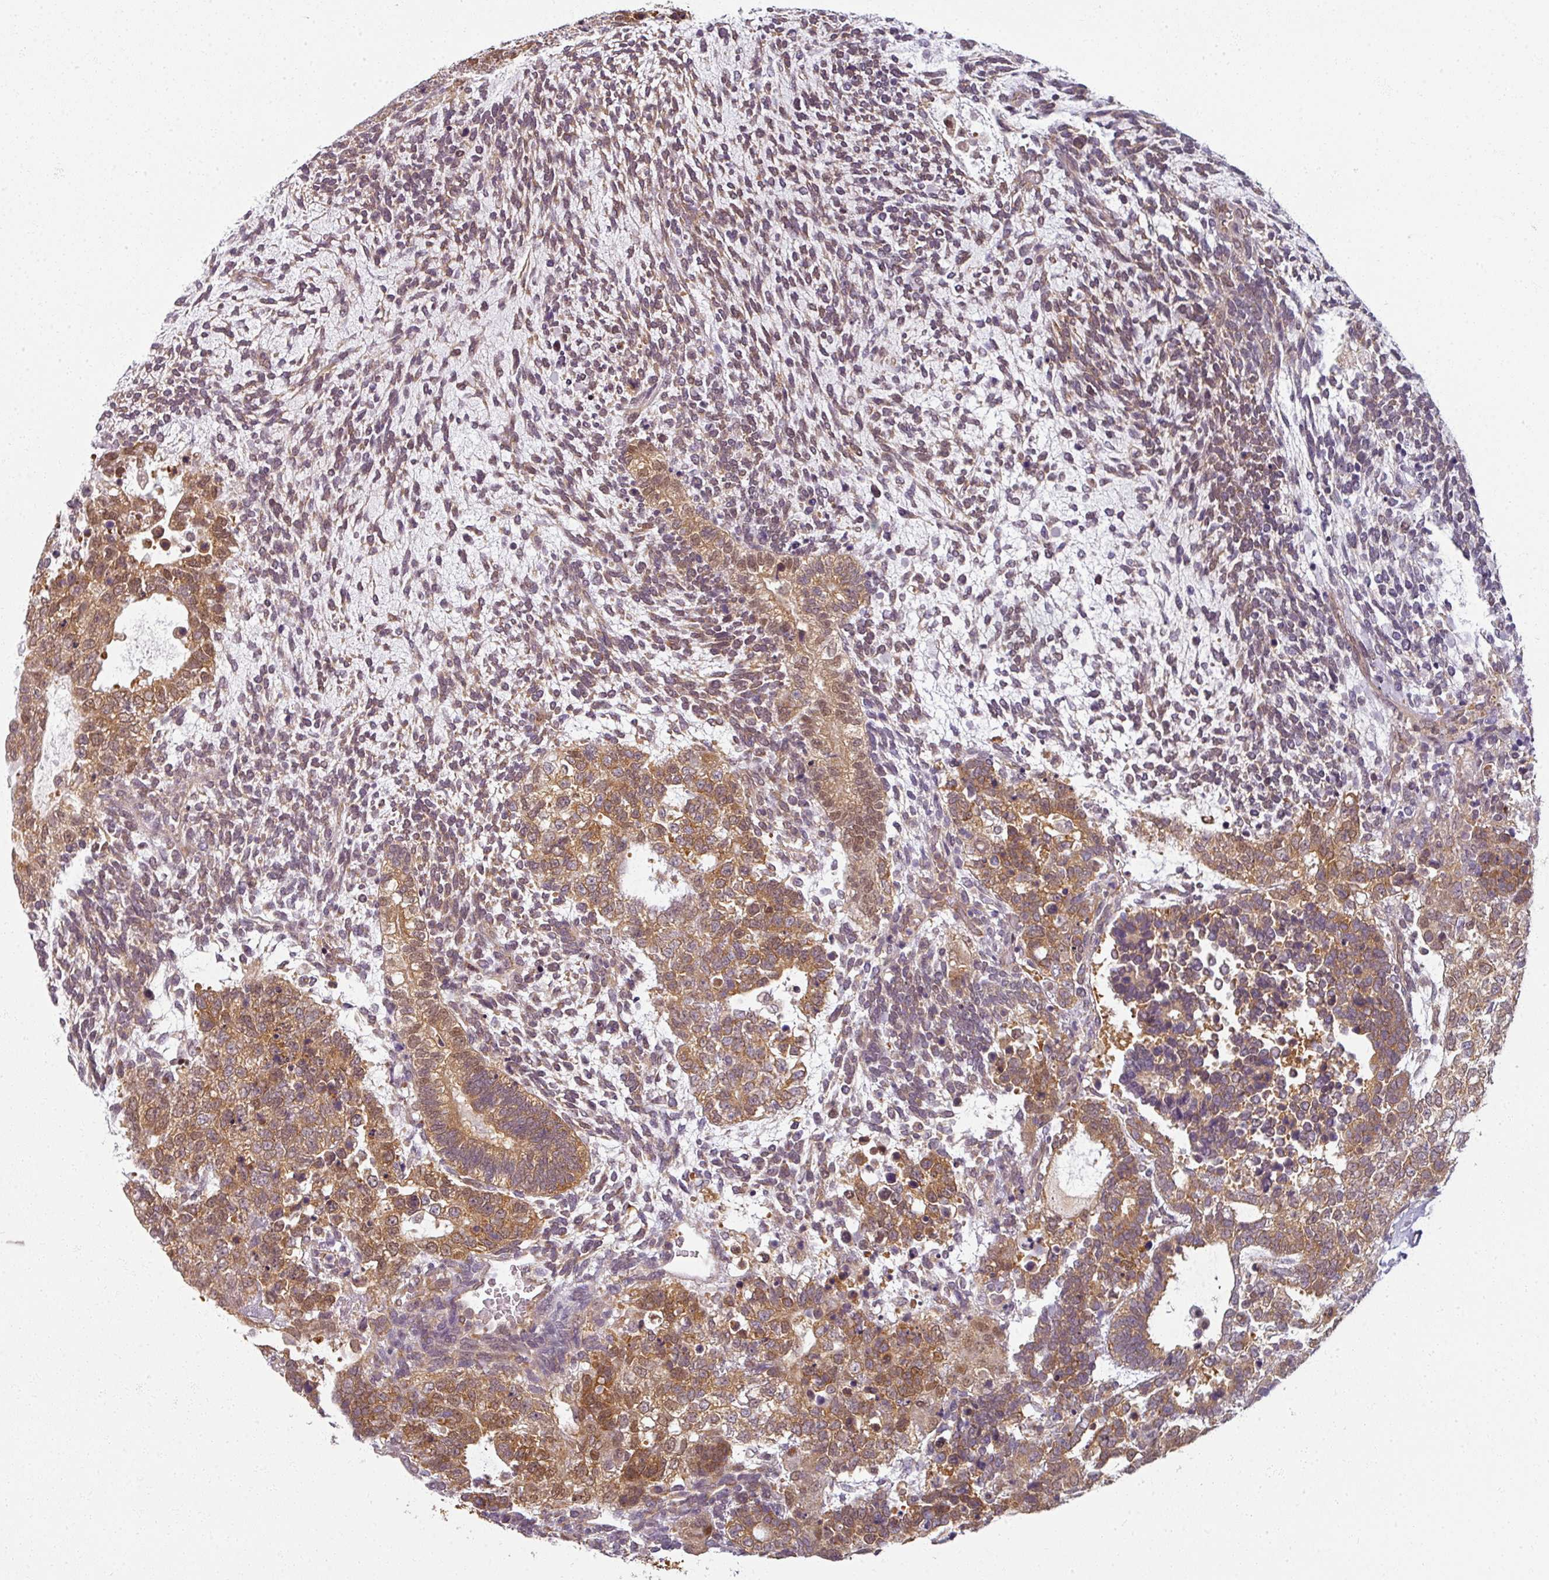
{"staining": {"intensity": "moderate", "quantity": ">75%", "location": "cytoplasmic/membranous"}, "tissue": "testis cancer", "cell_type": "Tumor cells", "image_type": "cancer", "snomed": [{"axis": "morphology", "description": "Carcinoma, Embryonal, NOS"}, {"axis": "topography", "description": "Testis"}], "caption": "High-magnification brightfield microscopy of testis embryonal carcinoma stained with DAB (brown) and counterstained with hematoxylin (blue). tumor cells exhibit moderate cytoplasmic/membranous expression is seen in about>75% of cells. (DAB (3,3'-diaminobenzidine) IHC with brightfield microscopy, high magnification).", "gene": "AGPAT4", "patient": {"sex": "male", "age": 23}}